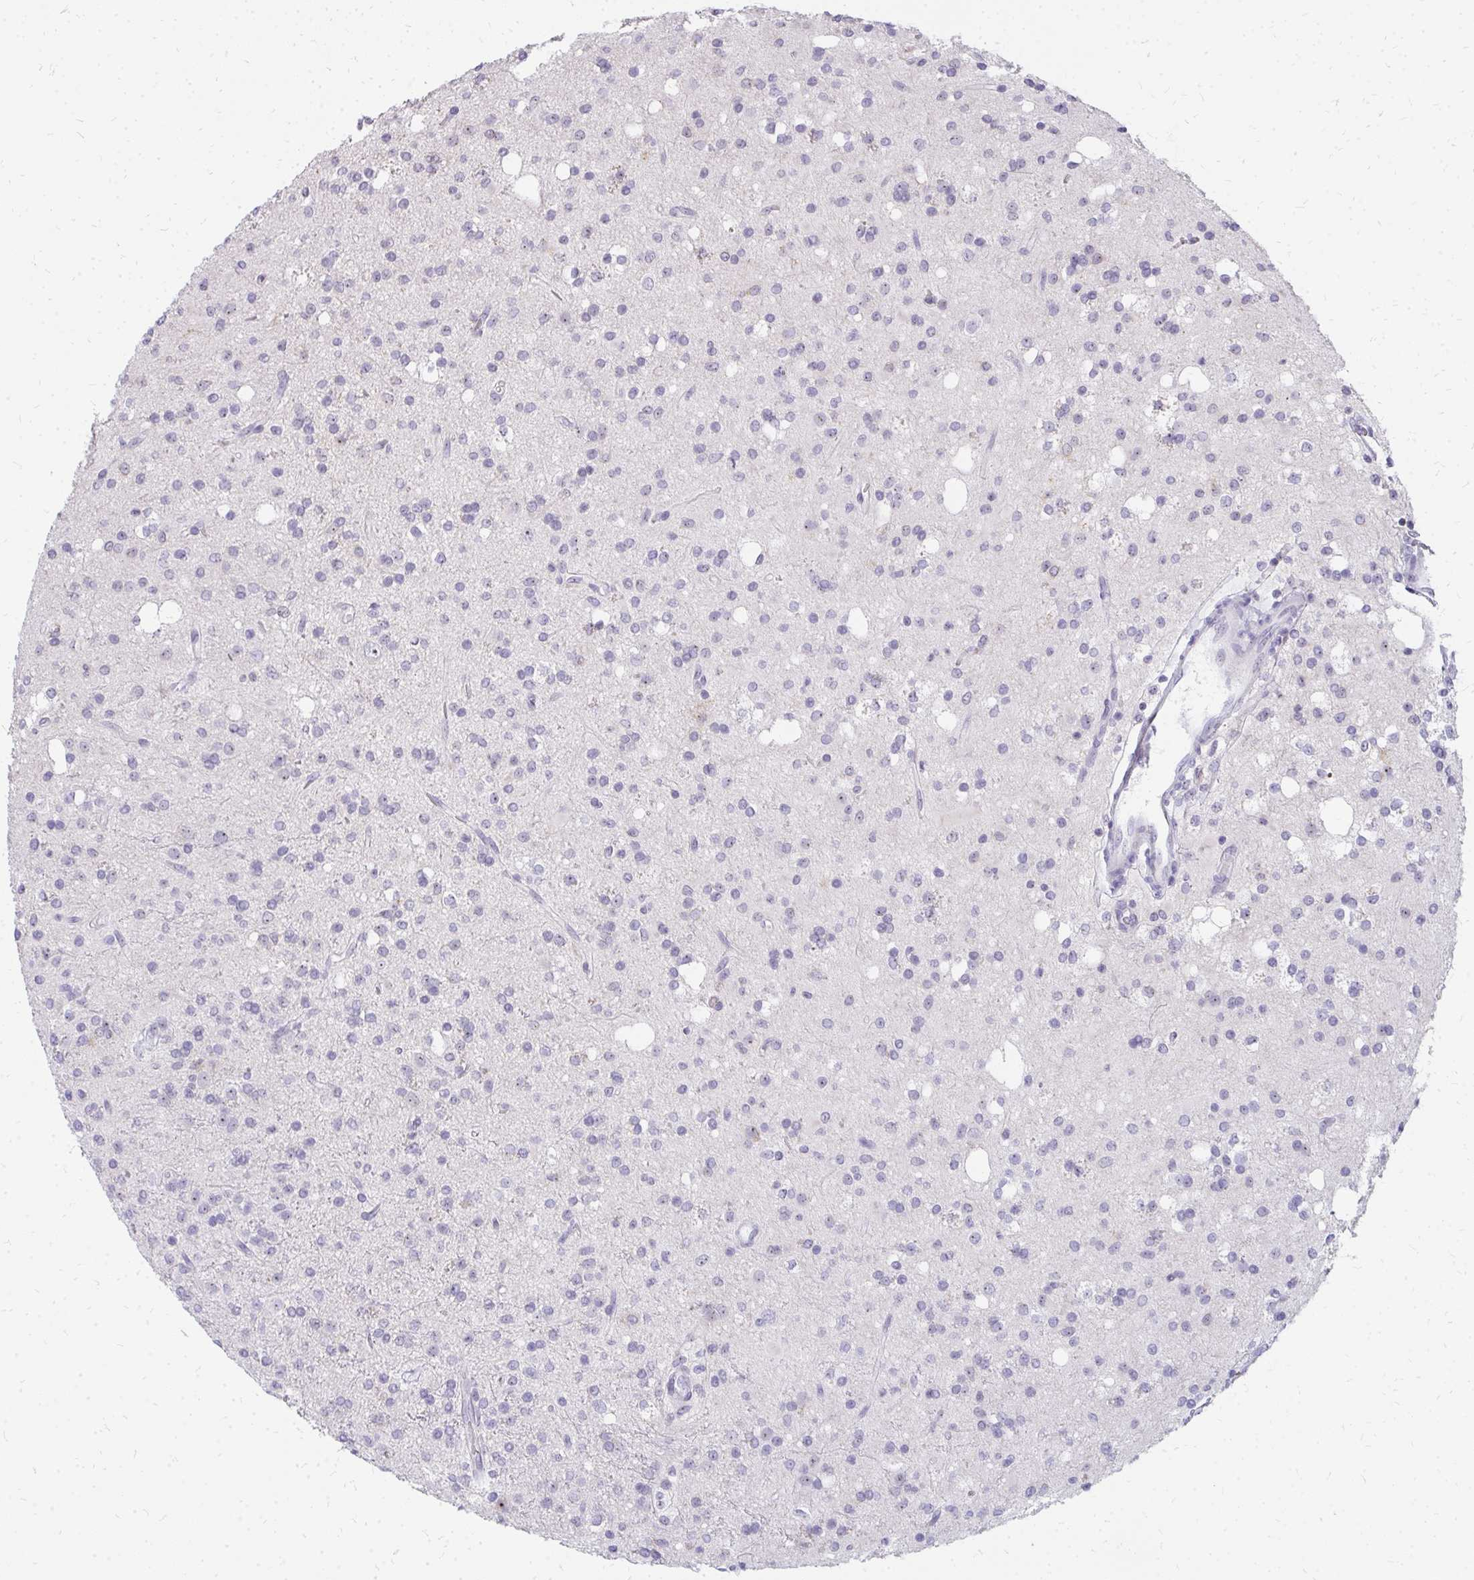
{"staining": {"intensity": "negative", "quantity": "none", "location": "none"}, "tissue": "glioma", "cell_type": "Tumor cells", "image_type": "cancer", "snomed": [{"axis": "morphology", "description": "Glioma, malignant, Low grade"}, {"axis": "topography", "description": "Brain"}], "caption": "Histopathology image shows no significant protein expression in tumor cells of glioma.", "gene": "FAM9A", "patient": {"sex": "female", "age": 33}}